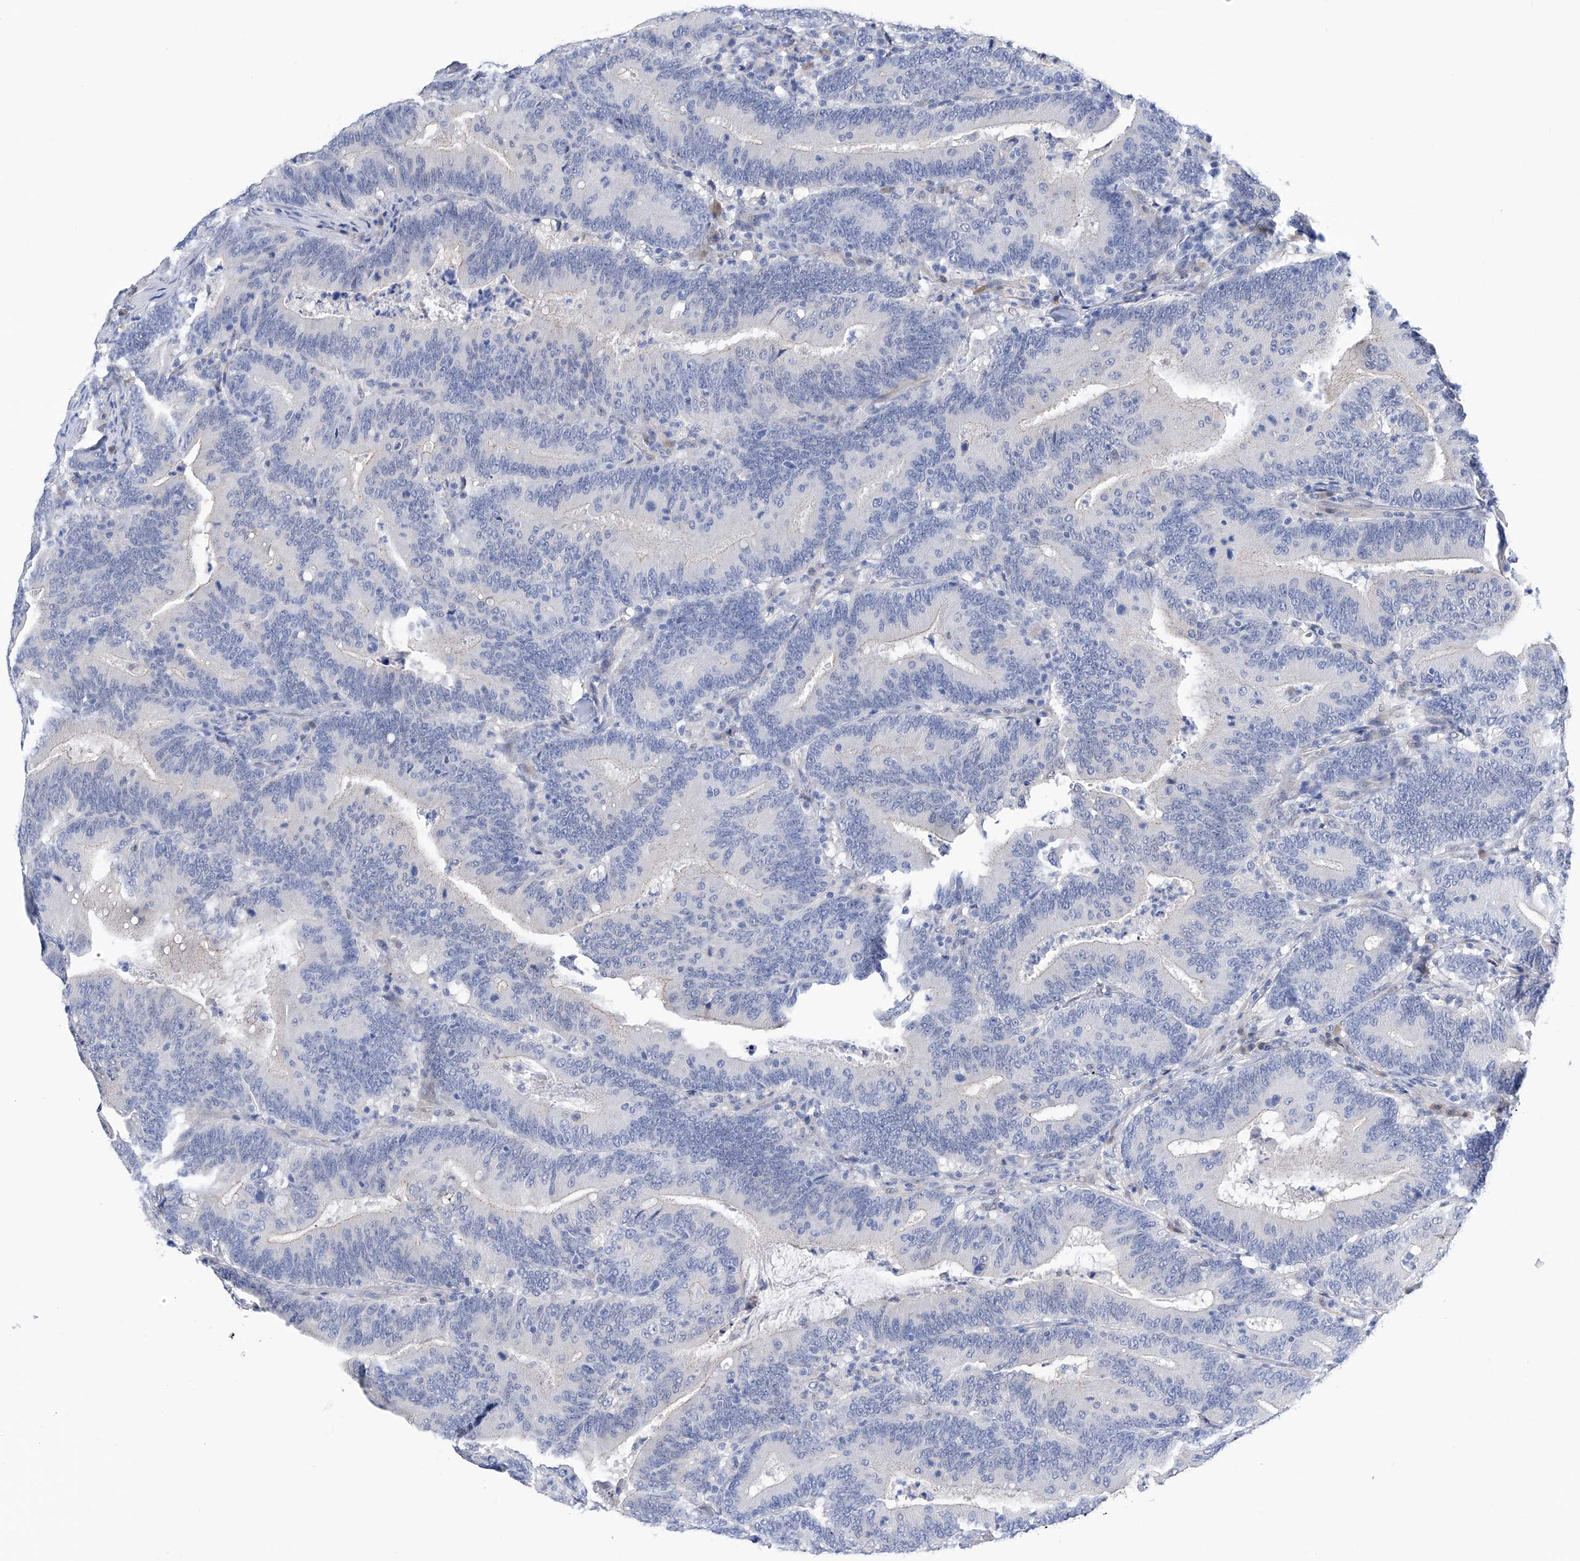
{"staining": {"intensity": "negative", "quantity": "none", "location": "none"}, "tissue": "colorectal cancer", "cell_type": "Tumor cells", "image_type": "cancer", "snomed": [{"axis": "morphology", "description": "Adenocarcinoma, NOS"}, {"axis": "topography", "description": "Colon"}], "caption": "Protein analysis of colorectal adenocarcinoma shows no significant staining in tumor cells. (Immunohistochemistry, brightfield microscopy, high magnification).", "gene": "PGM3", "patient": {"sex": "female", "age": 66}}